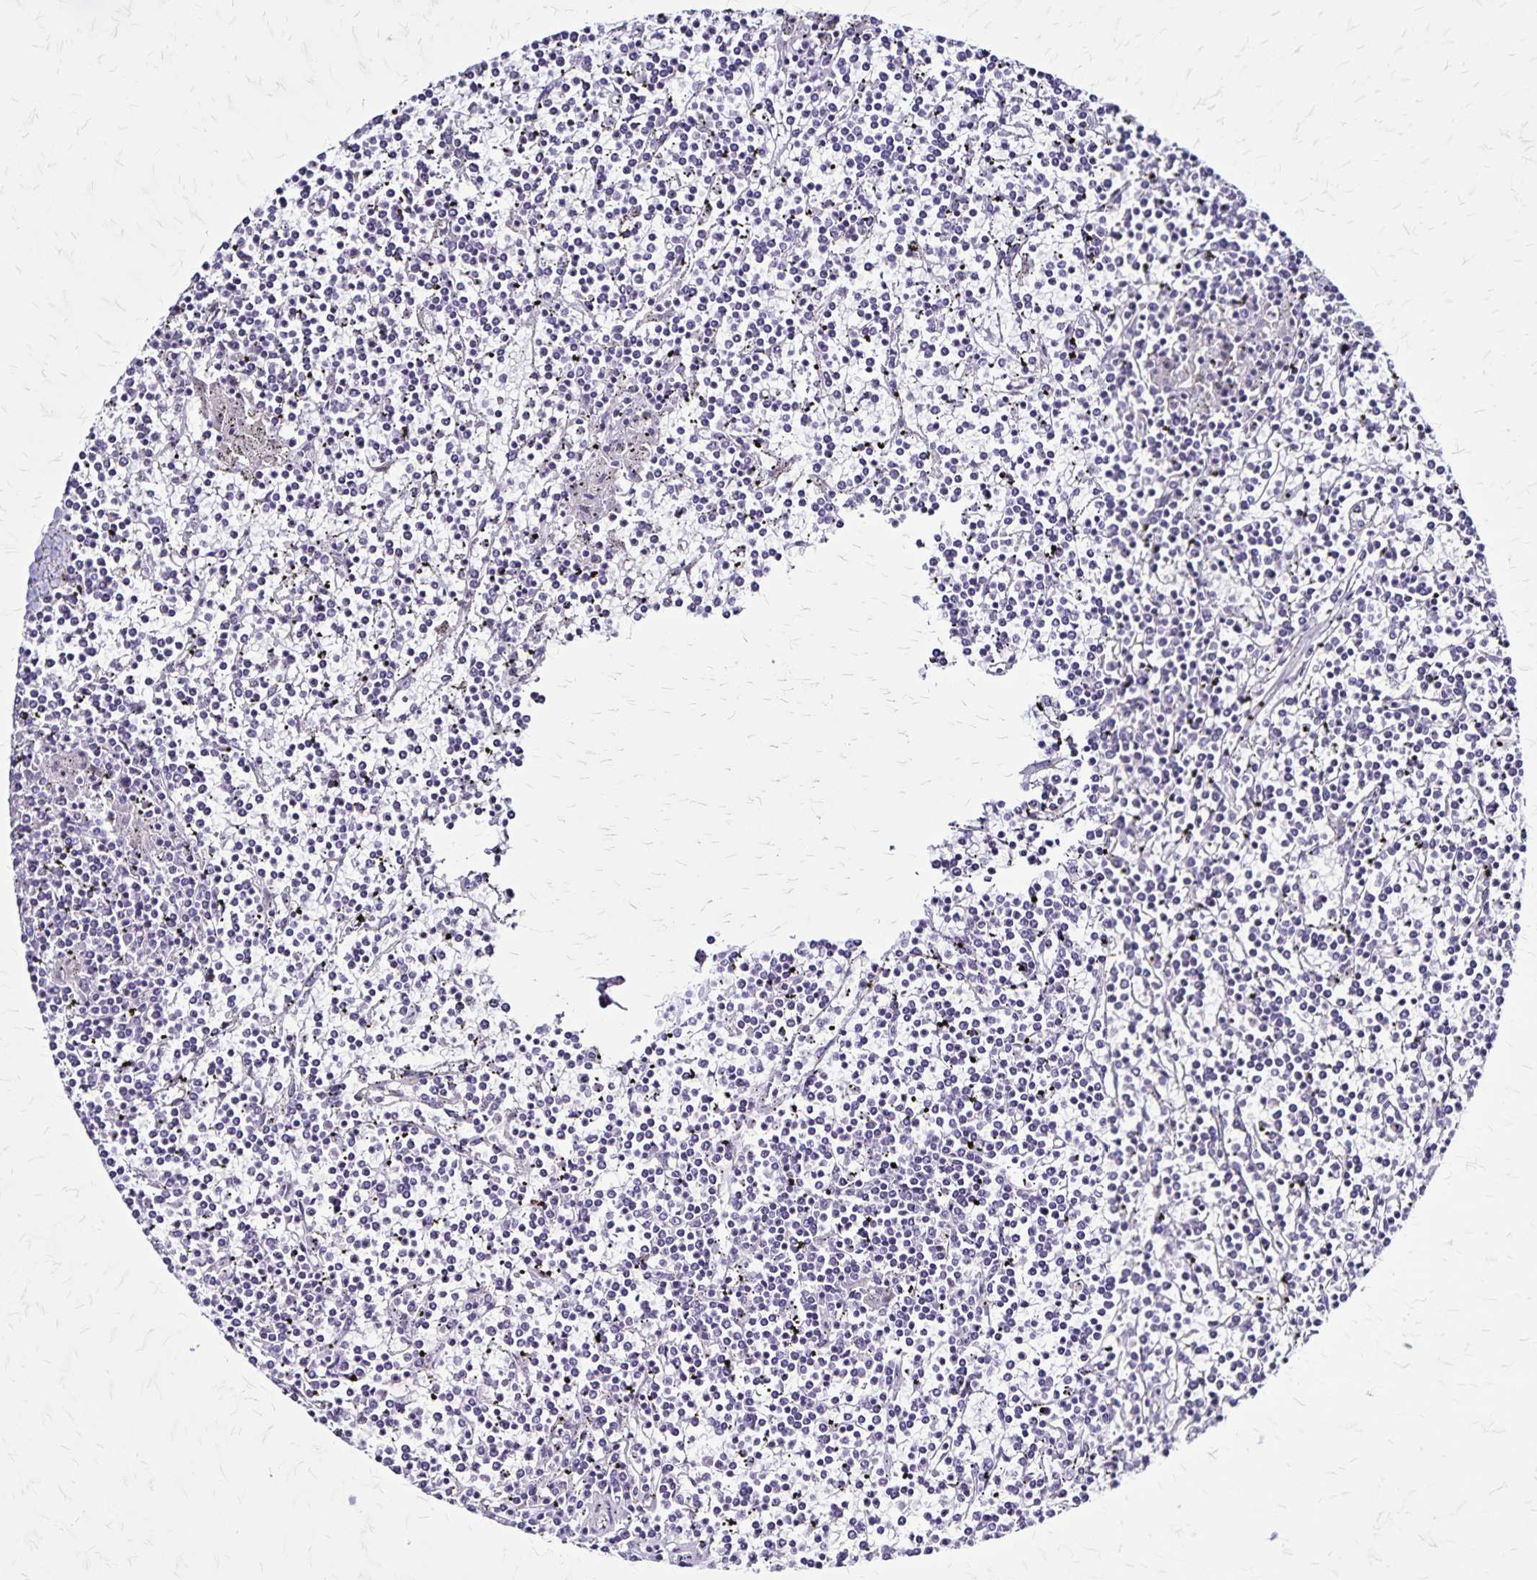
{"staining": {"intensity": "negative", "quantity": "none", "location": "none"}, "tissue": "lymphoma", "cell_type": "Tumor cells", "image_type": "cancer", "snomed": [{"axis": "morphology", "description": "Malignant lymphoma, non-Hodgkin's type, Low grade"}, {"axis": "topography", "description": "Spleen"}], "caption": "Human low-grade malignant lymphoma, non-Hodgkin's type stained for a protein using immunohistochemistry exhibits no staining in tumor cells.", "gene": "PLXNA4", "patient": {"sex": "female", "age": 19}}